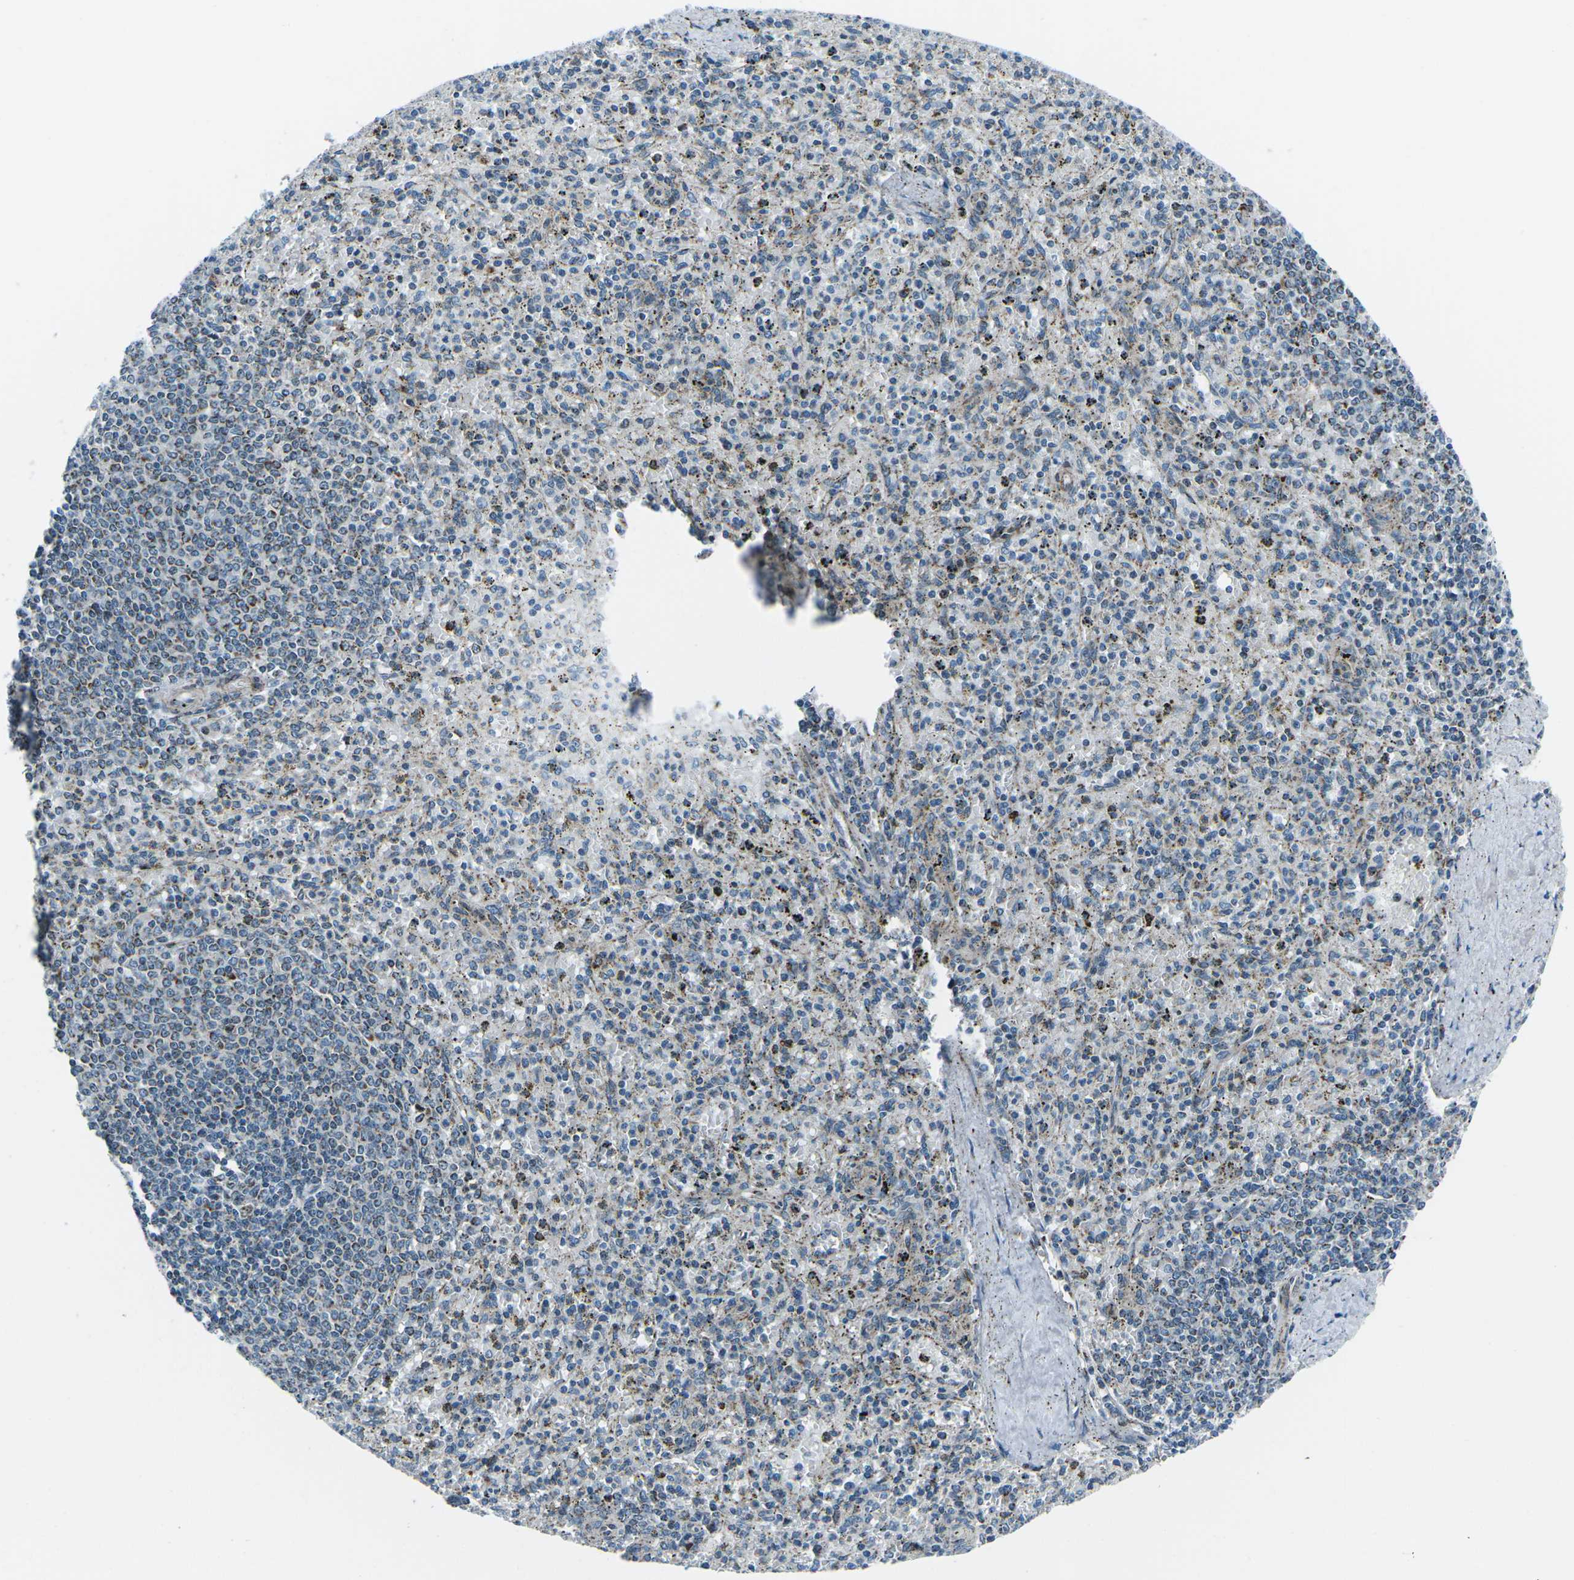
{"staining": {"intensity": "negative", "quantity": "none", "location": "none"}, "tissue": "spleen", "cell_type": "Cells in red pulp", "image_type": "normal", "snomed": [{"axis": "morphology", "description": "Normal tissue, NOS"}, {"axis": "topography", "description": "Spleen"}], "caption": "A high-resolution photomicrograph shows immunohistochemistry (IHC) staining of benign spleen, which reveals no significant expression in cells in red pulp. The staining is performed using DAB brown chromogen with nuclei counter-stained in using hematoxylin.", "gene": "RFESD", "patient": {"sex": "male", "age": 72}}